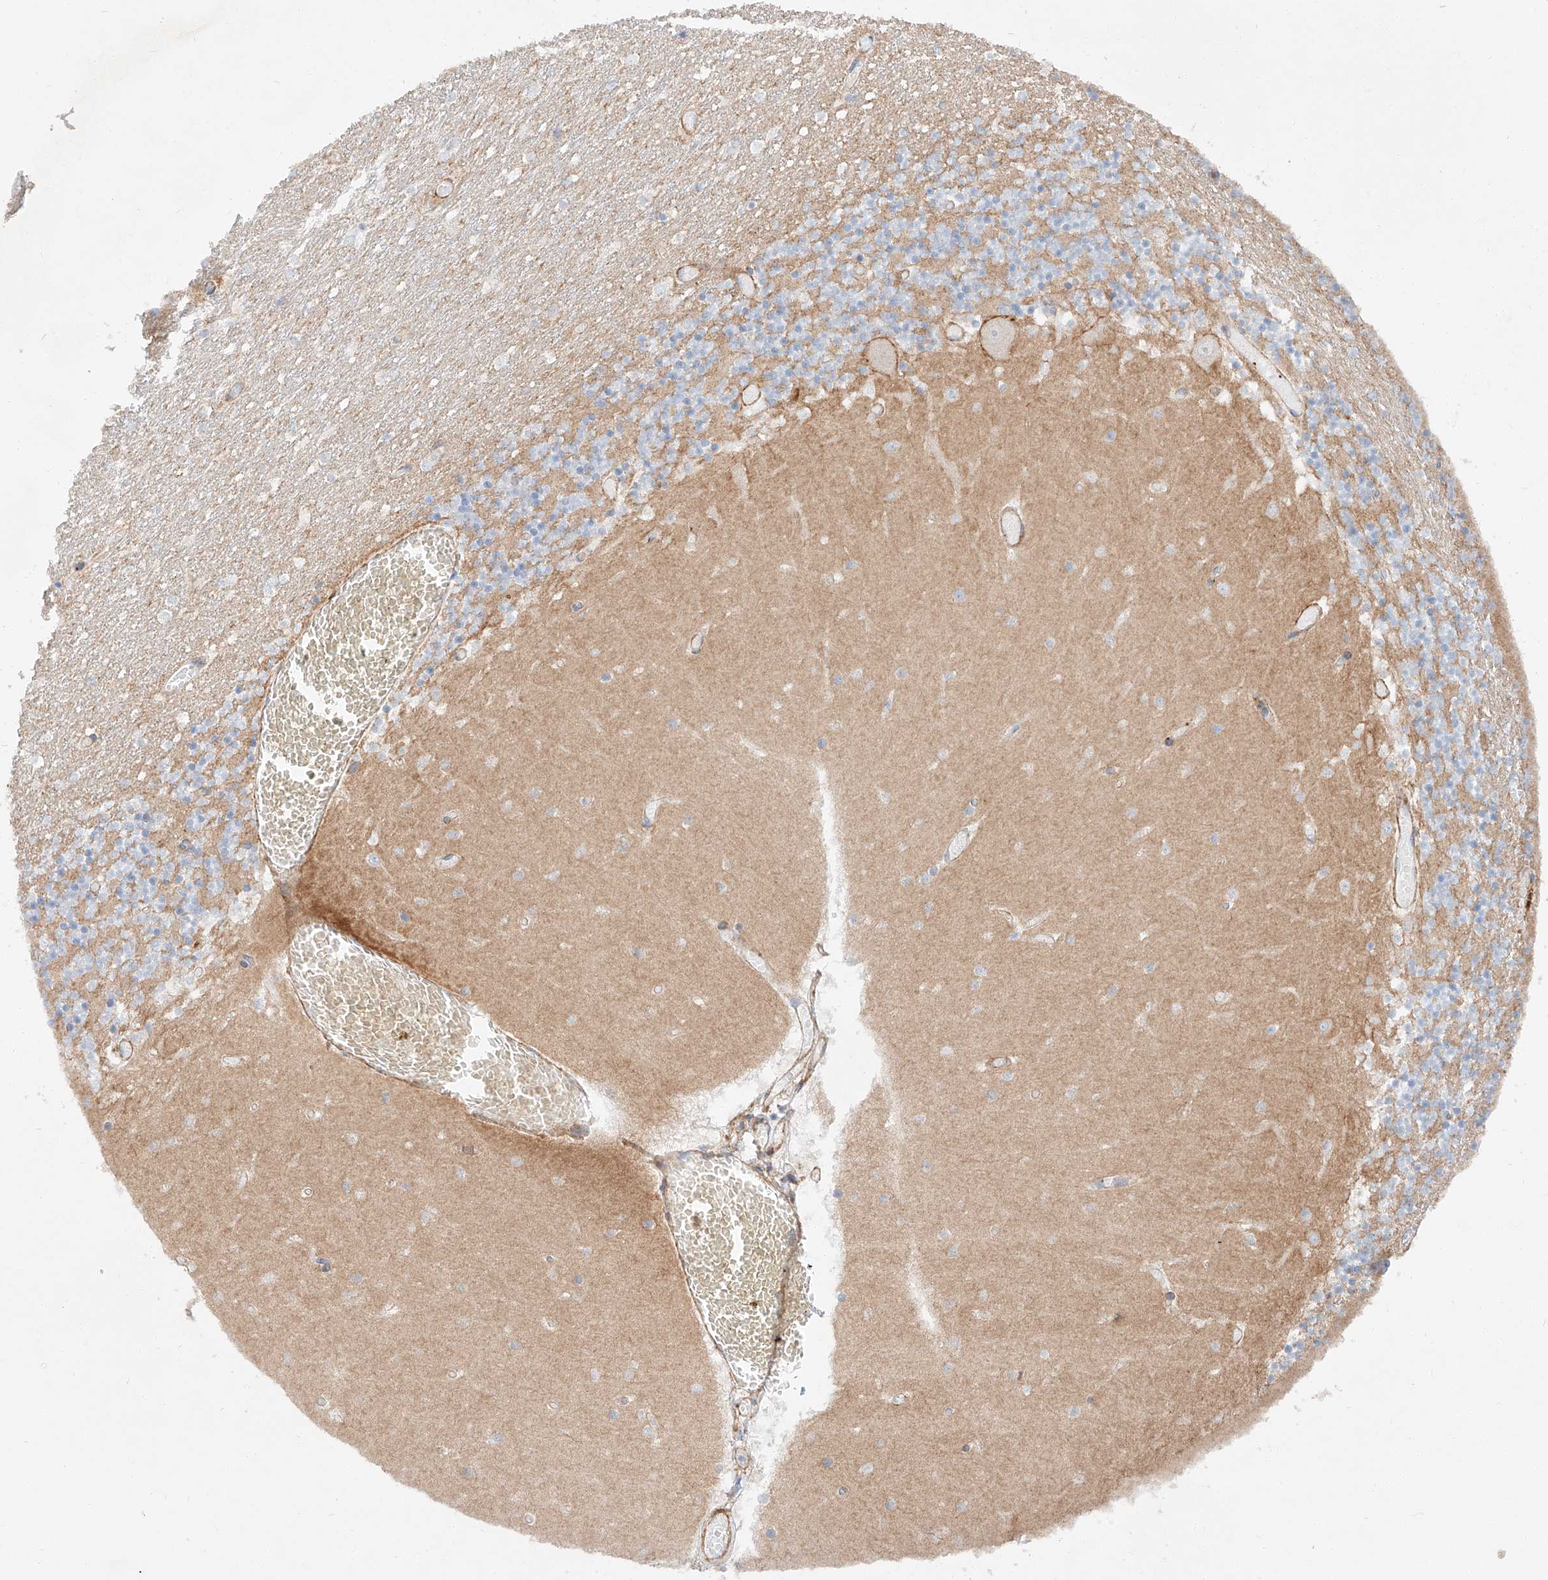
{"staining": {"intensity": "weak", "quantity": ">75%", "location": "cytoplasmic/membranous"}, "tissue": "cerebellum", "cell_type": "Cells in granular layer", "image_type": "normal", "snomed": [{"axis": "morphology", "description": "Normal tissue, NOS"}, {"axis": "topography", "description": "Cerebellum"}], "caption": "Cerebellum stained with a brown dye displays weak cytoplasmic/membranous positive staining in about >75% of cells in granular layer.", "gene": "MINDY4", "patient": {"sex": "female", "age": 28}}